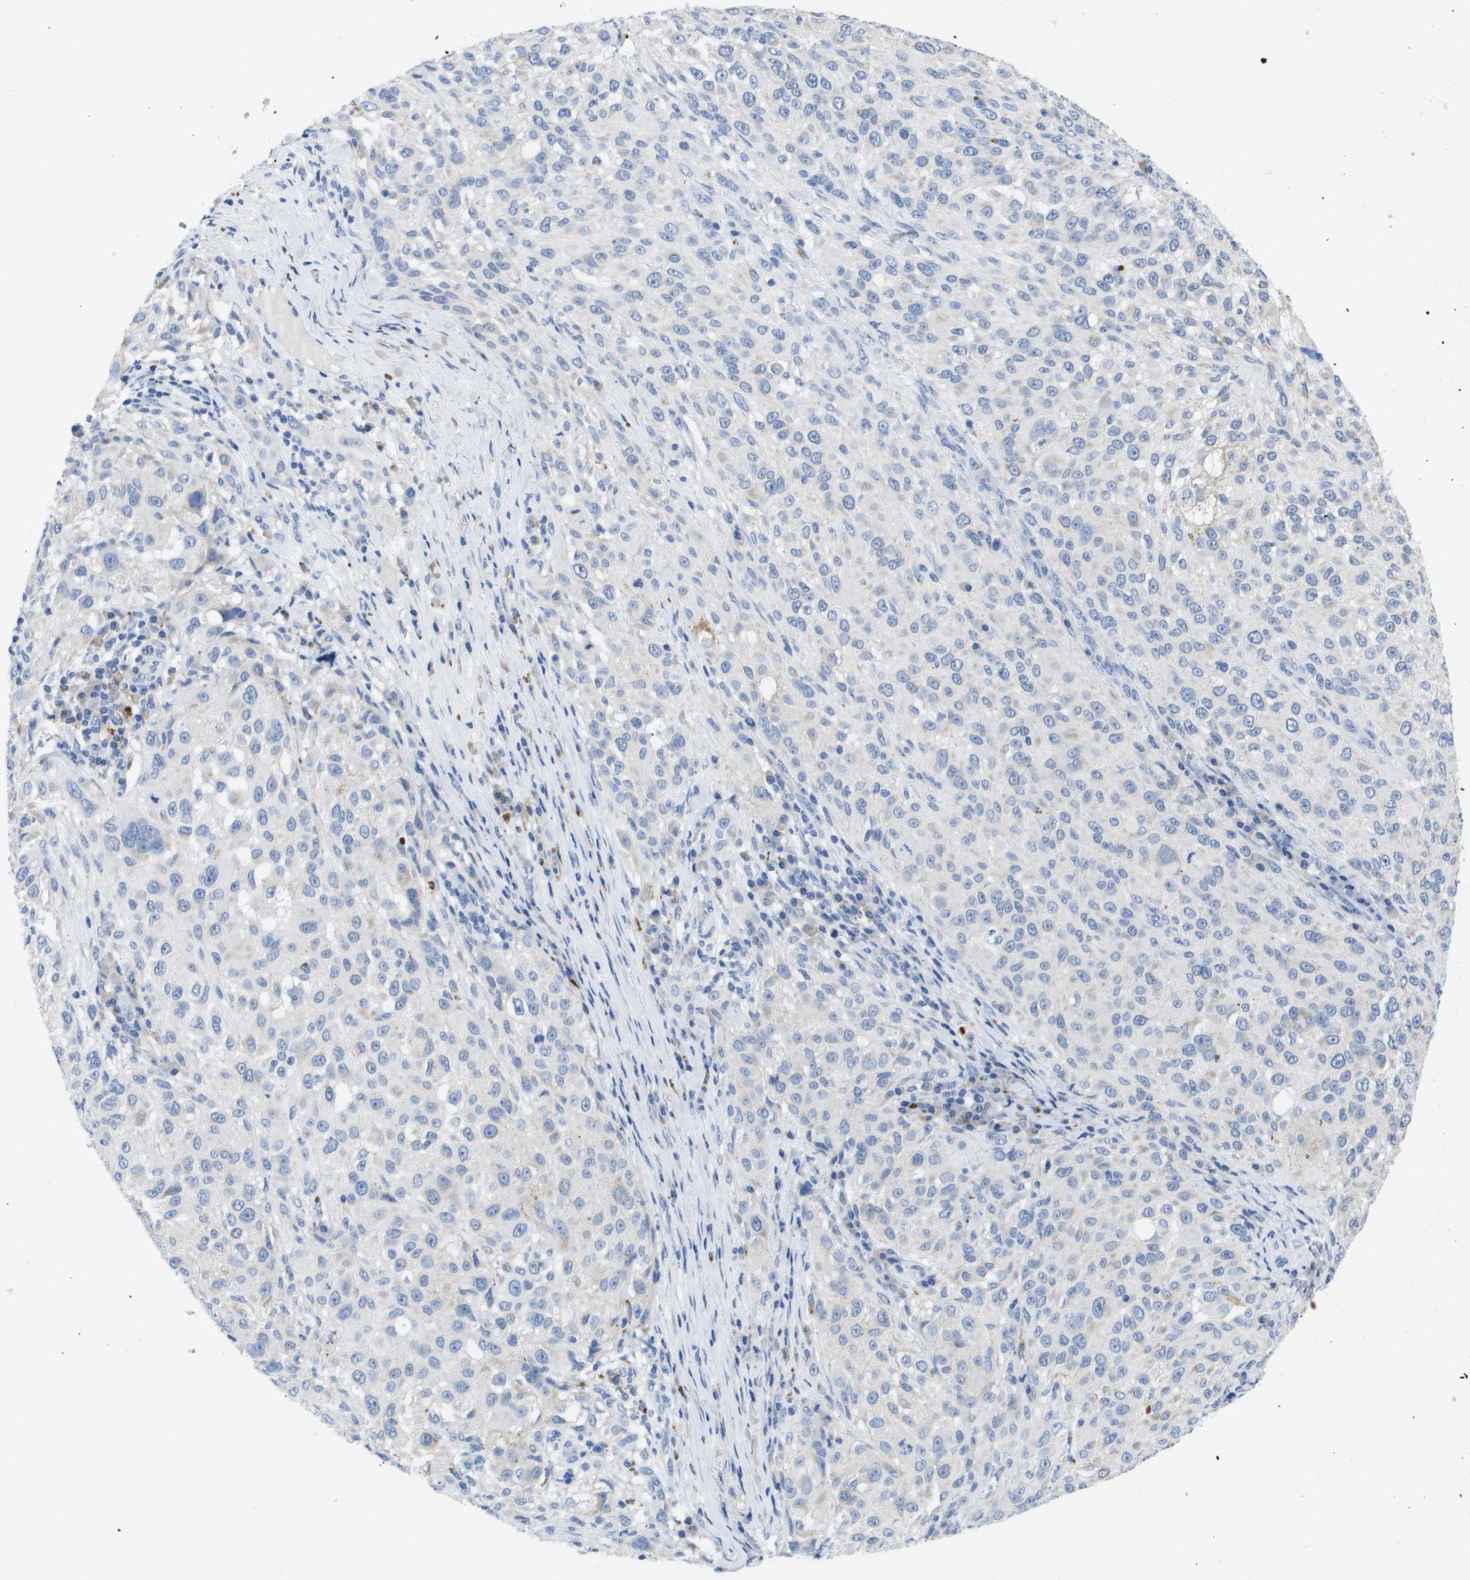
{"staining": {"intensity": "negative", "quantity": "none", "location": "none"}, "tissue": "melanoma", "cell_type": "Tumor cells", "image_type": "cancer", "snomed": [{"axis": "morphology", "description": "Necrosis, NOS"}, {"axis": "morphology", "description": "Malignant melanoma, NOS"}, {"axis": "topography", "description": "Skin"}], "caption": "This photomicrograph is of melanoma stained with IHC to label a protein in brown with the nuclei are counter-stained blue. There is no positivity in tumor cells. (DAB (3,3'-diaminobenzidine) immunohistochemistry (IHC) with hematoxylin counter stain).", "gene": "MS4A1", "patient": {"sex": "female", "age": 87}}